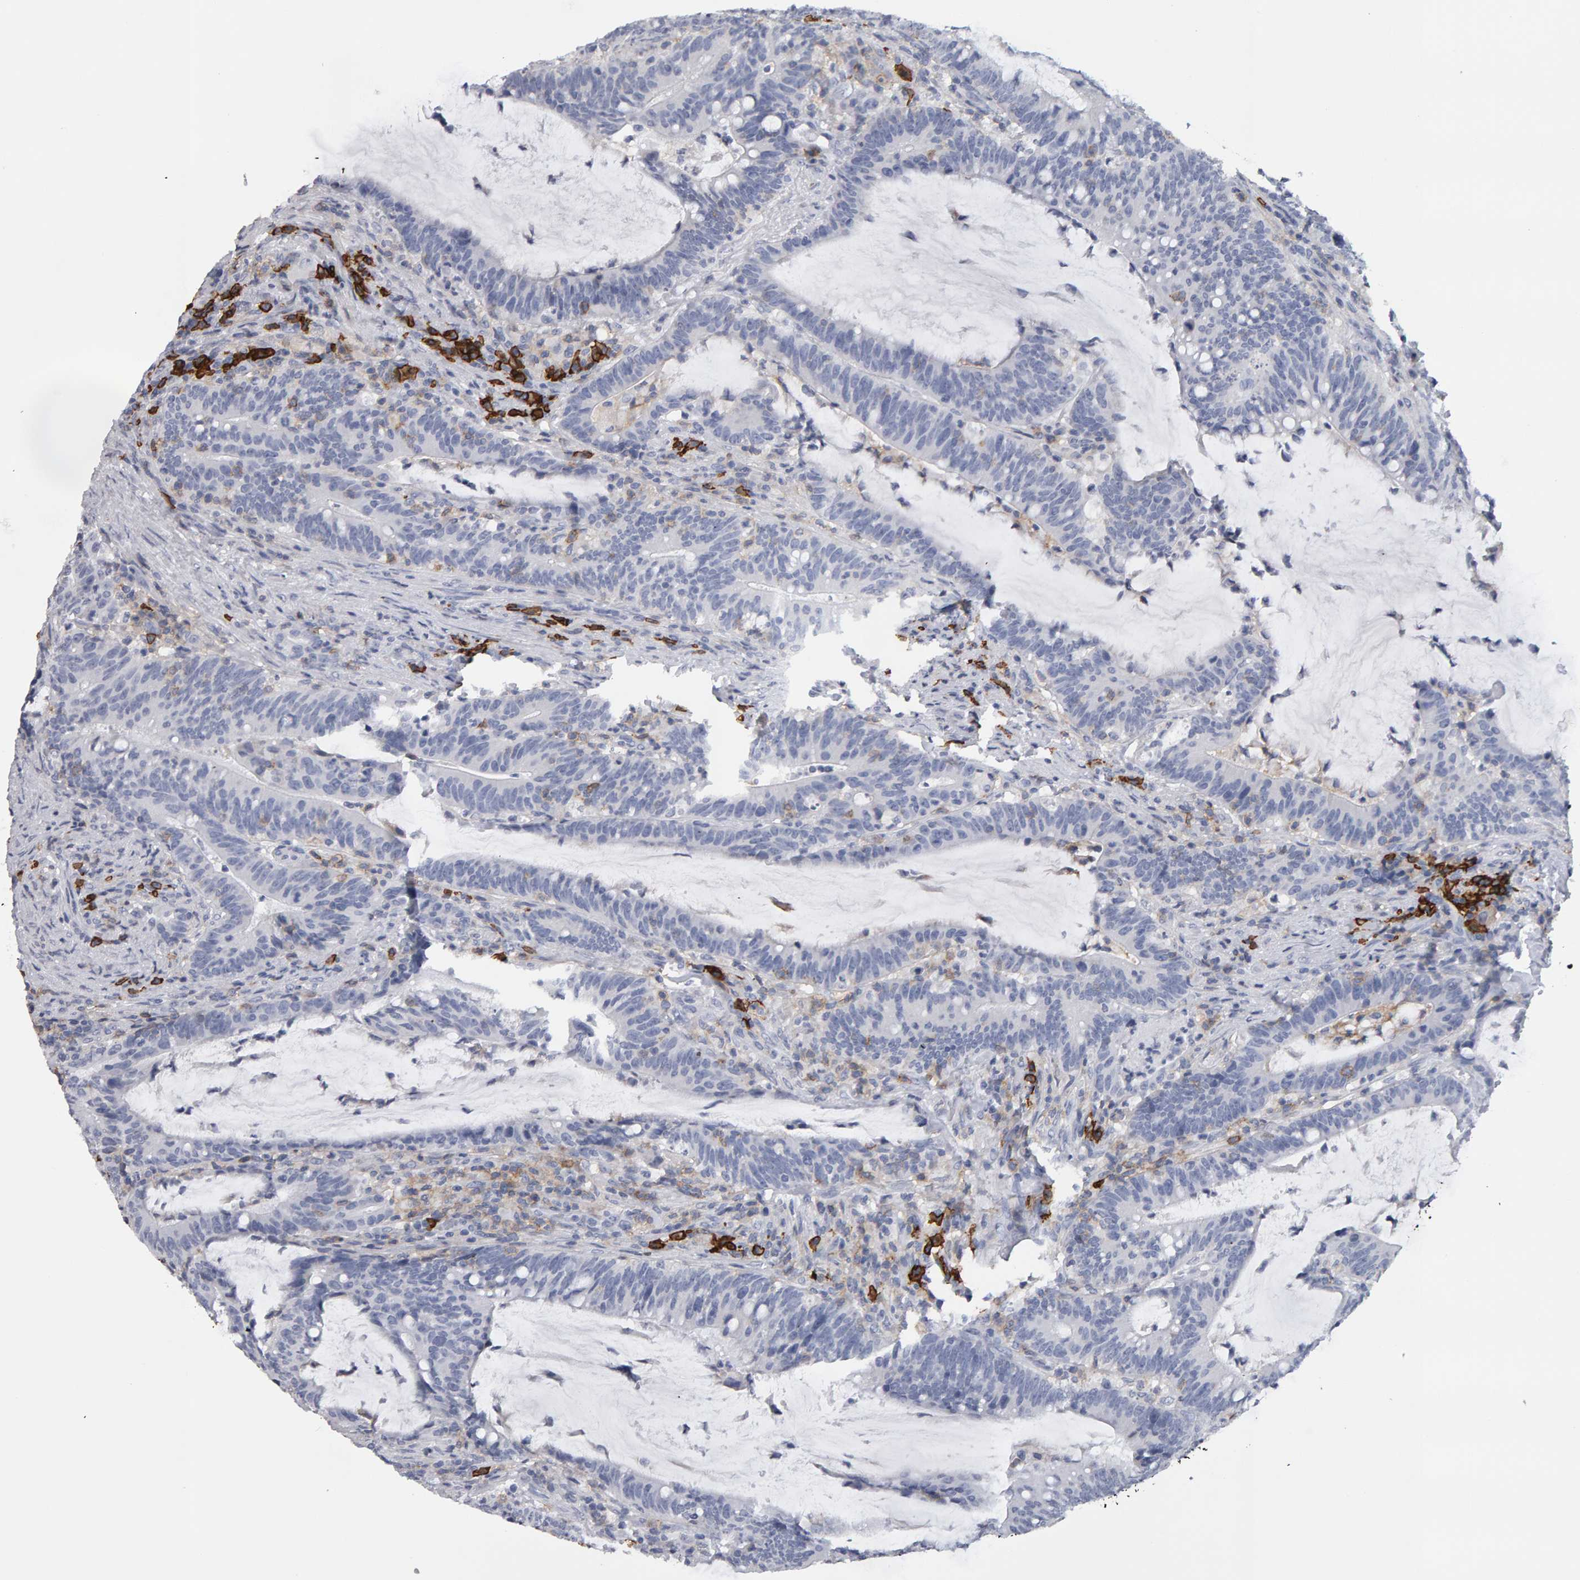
{"staining": {"intensity": "negative", "quantity": "none", "location": "none"}, "tissue": "colorectal cancer", "cell_type": "Tumor cells", "image_type": "cancer", "snomed": [{"axis": "morphology", "description": "Adenocarcinoma, NOS"}, {"axis": "topography", "description": "Colon"}], "caption": "Human adenocarcinoma (colorectal) stained for a protein using immunohistochemistry (IHC) exhibits no positivity in tumor cells.", "gene": "CD38", "patient": {"sex": "female", "age": 66}}